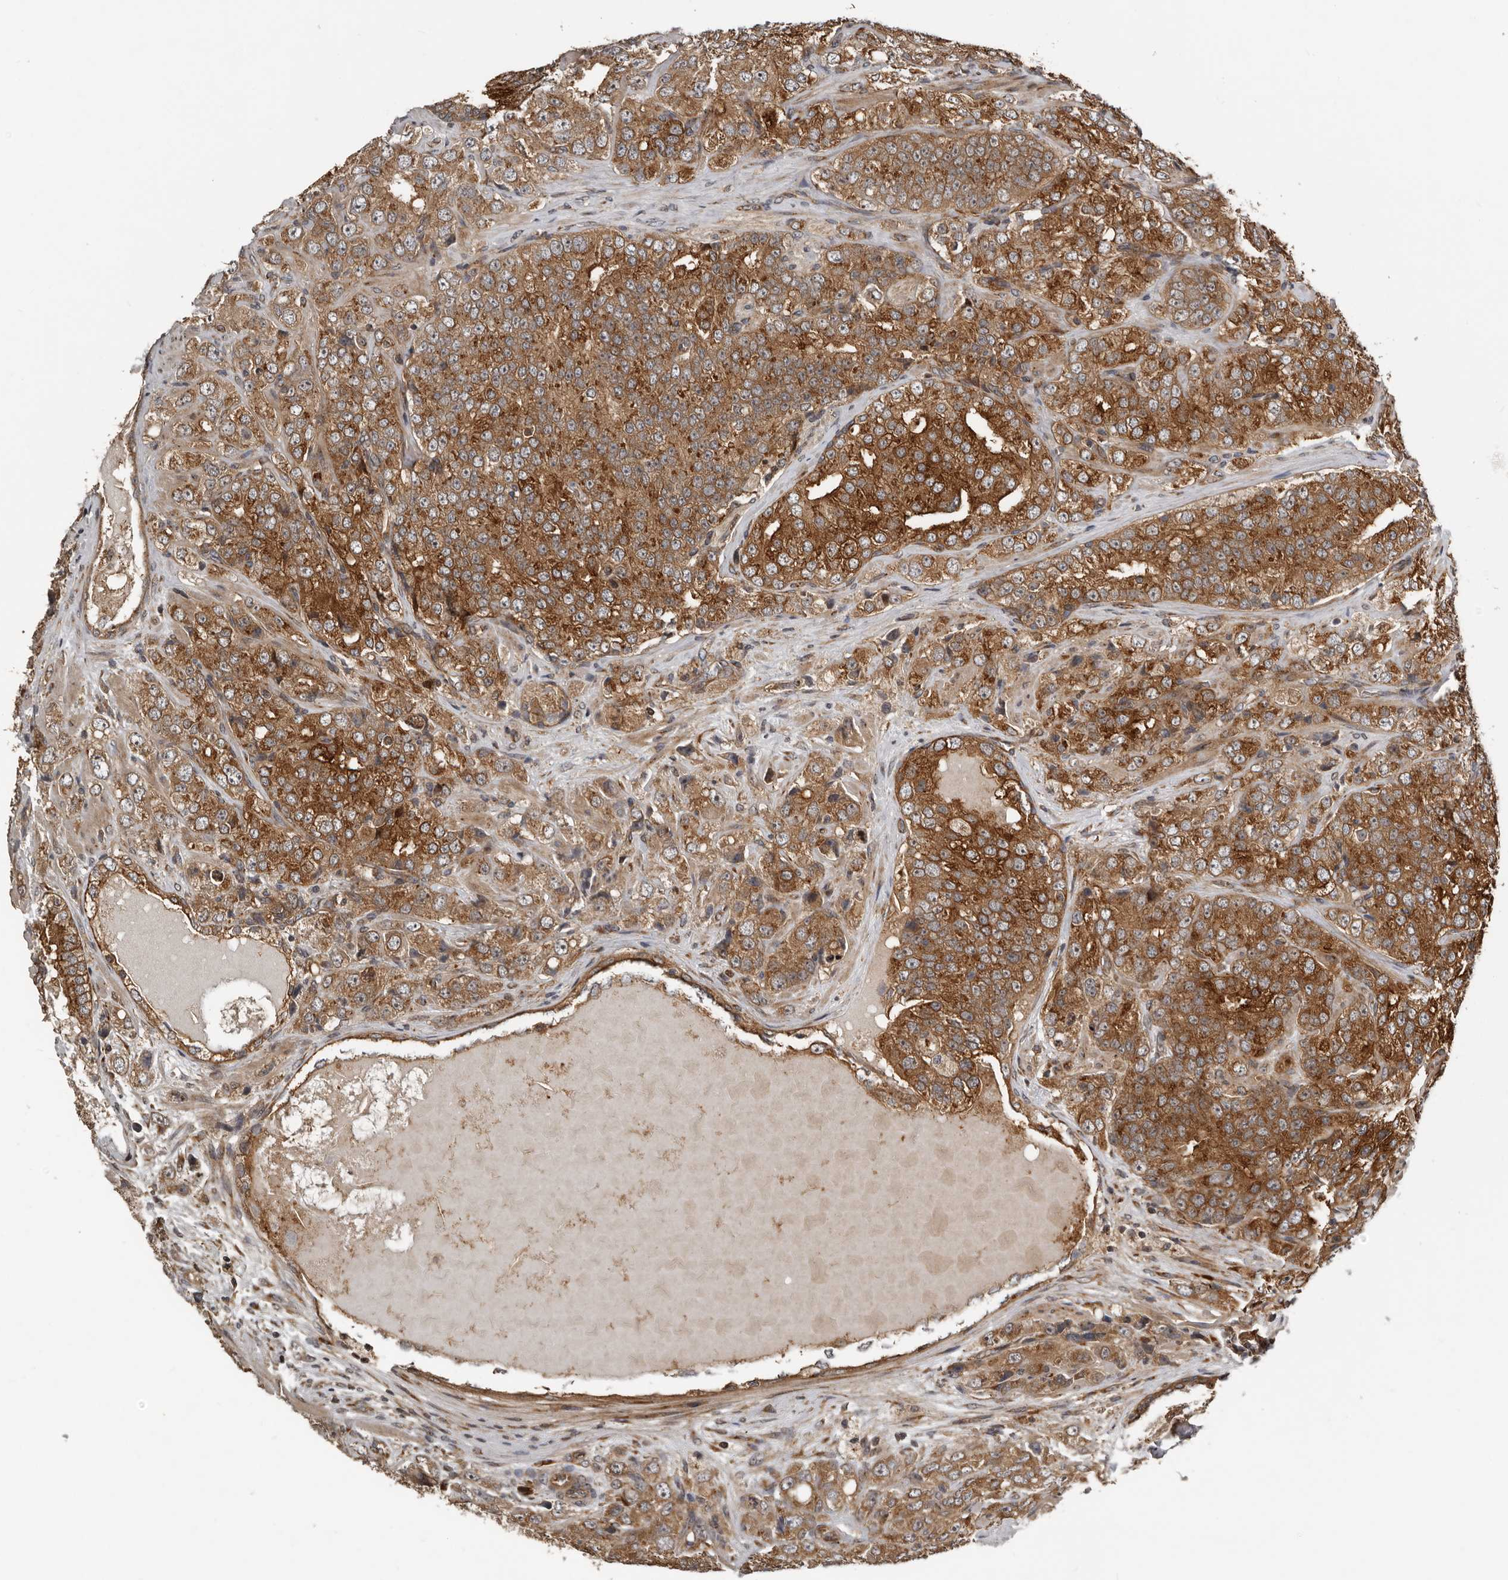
{"staining": {"intensity": "strong", "quantity": ">75%", "location": "cytoplasmic/membranous"}, "tissue": "prostate cancer", "cell_type": "Tumor cells", "image_type": "cancer", "snomed": [{"axis": "morphology", "description": "Adenocarcinoma, High grade"}, {"axis": "topography", "description": "Prostate"}], "caption": "A brown stain shows strong cytoplasmic/membranous positivity of a protein in prostate cancer tumor cells. The protein of interest is shown in brown color, while the nuclei are stained blue.", "gene": "CCDC190", "patient": {"sex": "male", "age": 58}}